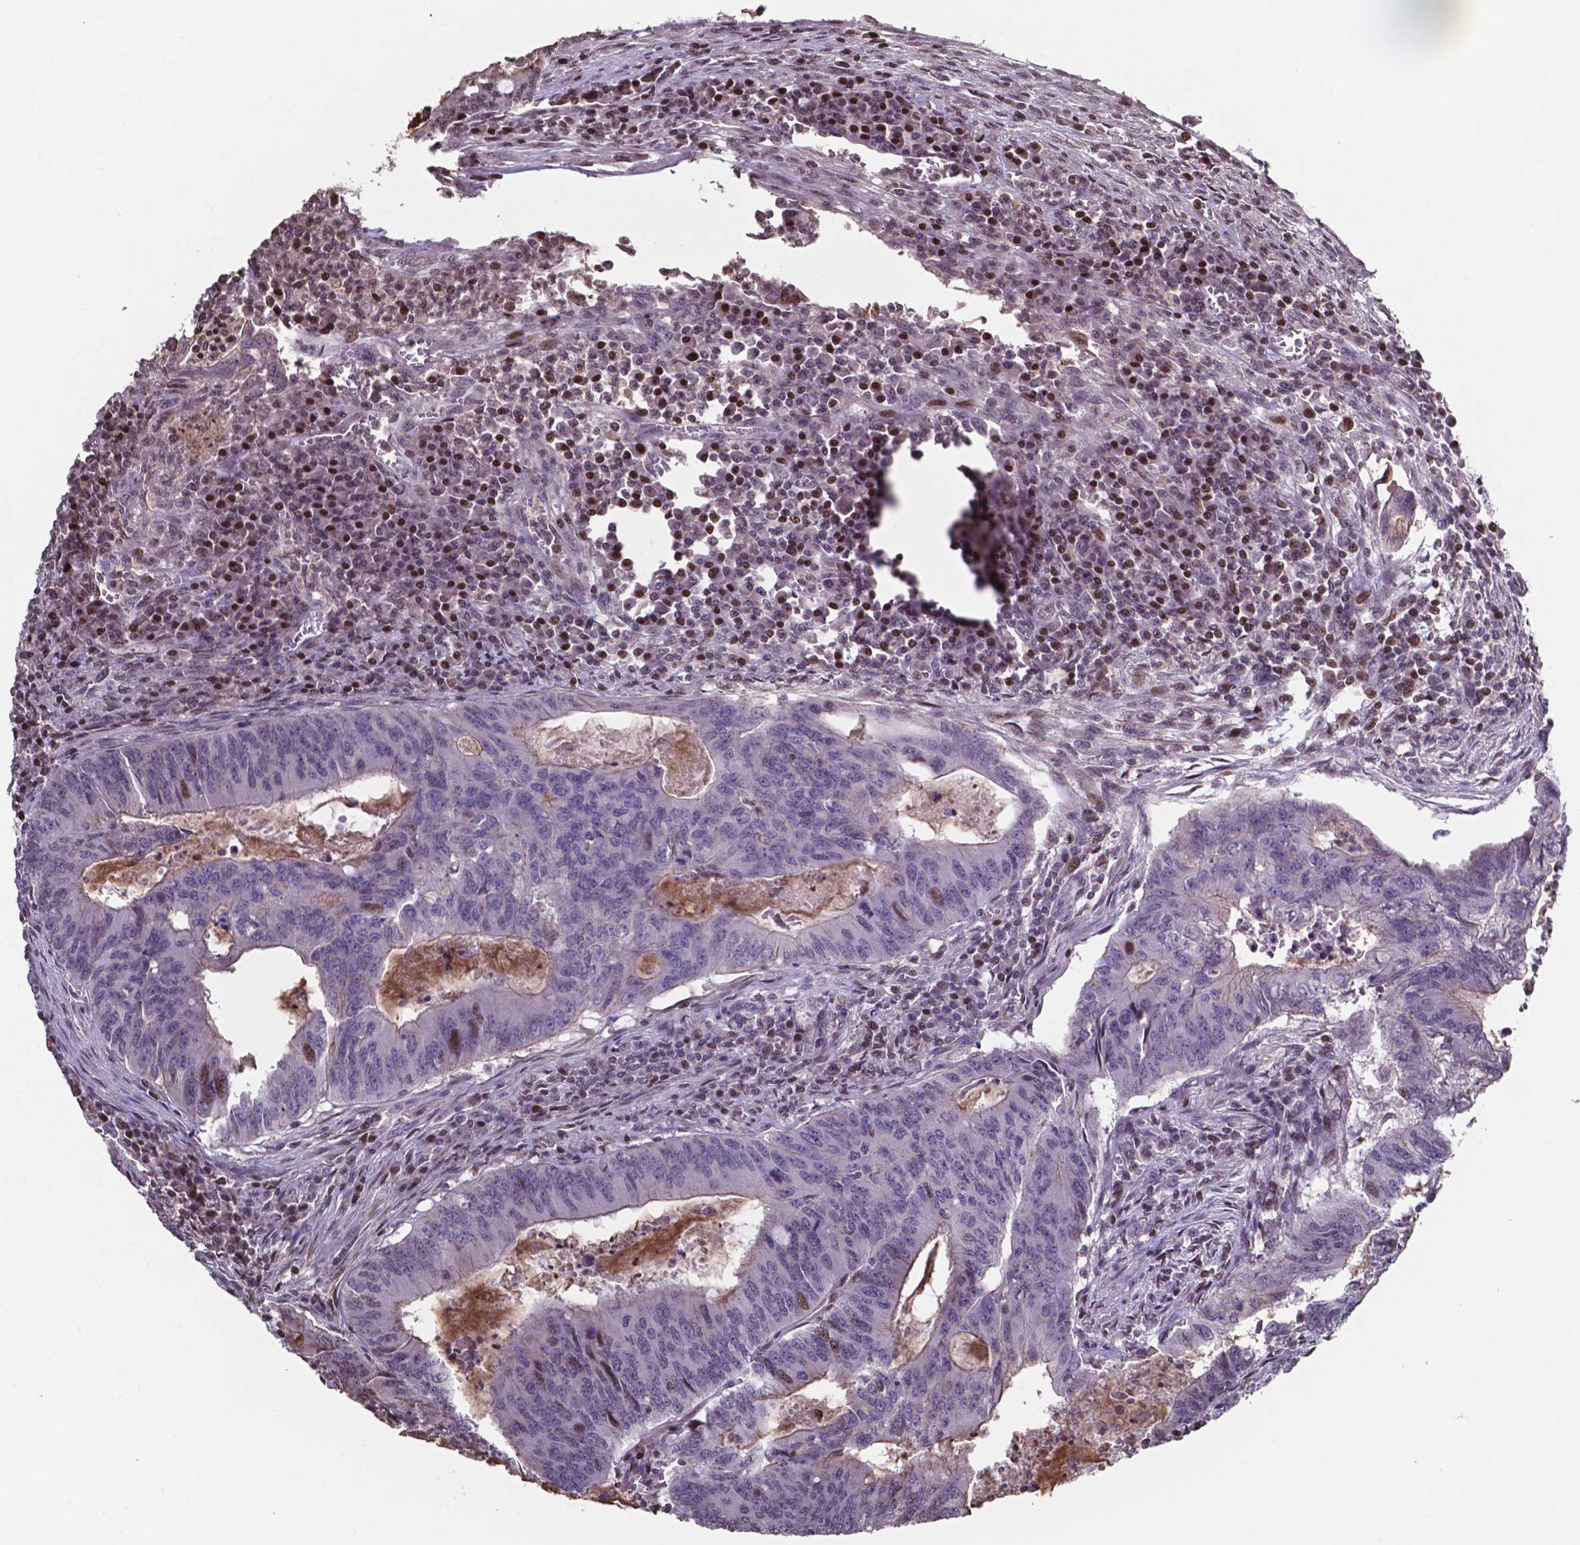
{"staining": {"intensity": "weak", "quantity": "<25%", "location": "cytoplasmic/membranous"}, "tissue": "colorectal cancer", "cell_type": "Tumor cells", "image_type": "cancer", "snomed": [{"axis": "morphology", "description": "Adenocarcinoma, NOS"}, {"axis": "topography", "description": "Colon"}], "caption": "DAB immunohistochemical staining of human colorectal cancer displays no significant staining in tumor cells.", "gene": "MLC1", "patient": {"sex": "male", "age": 67}}